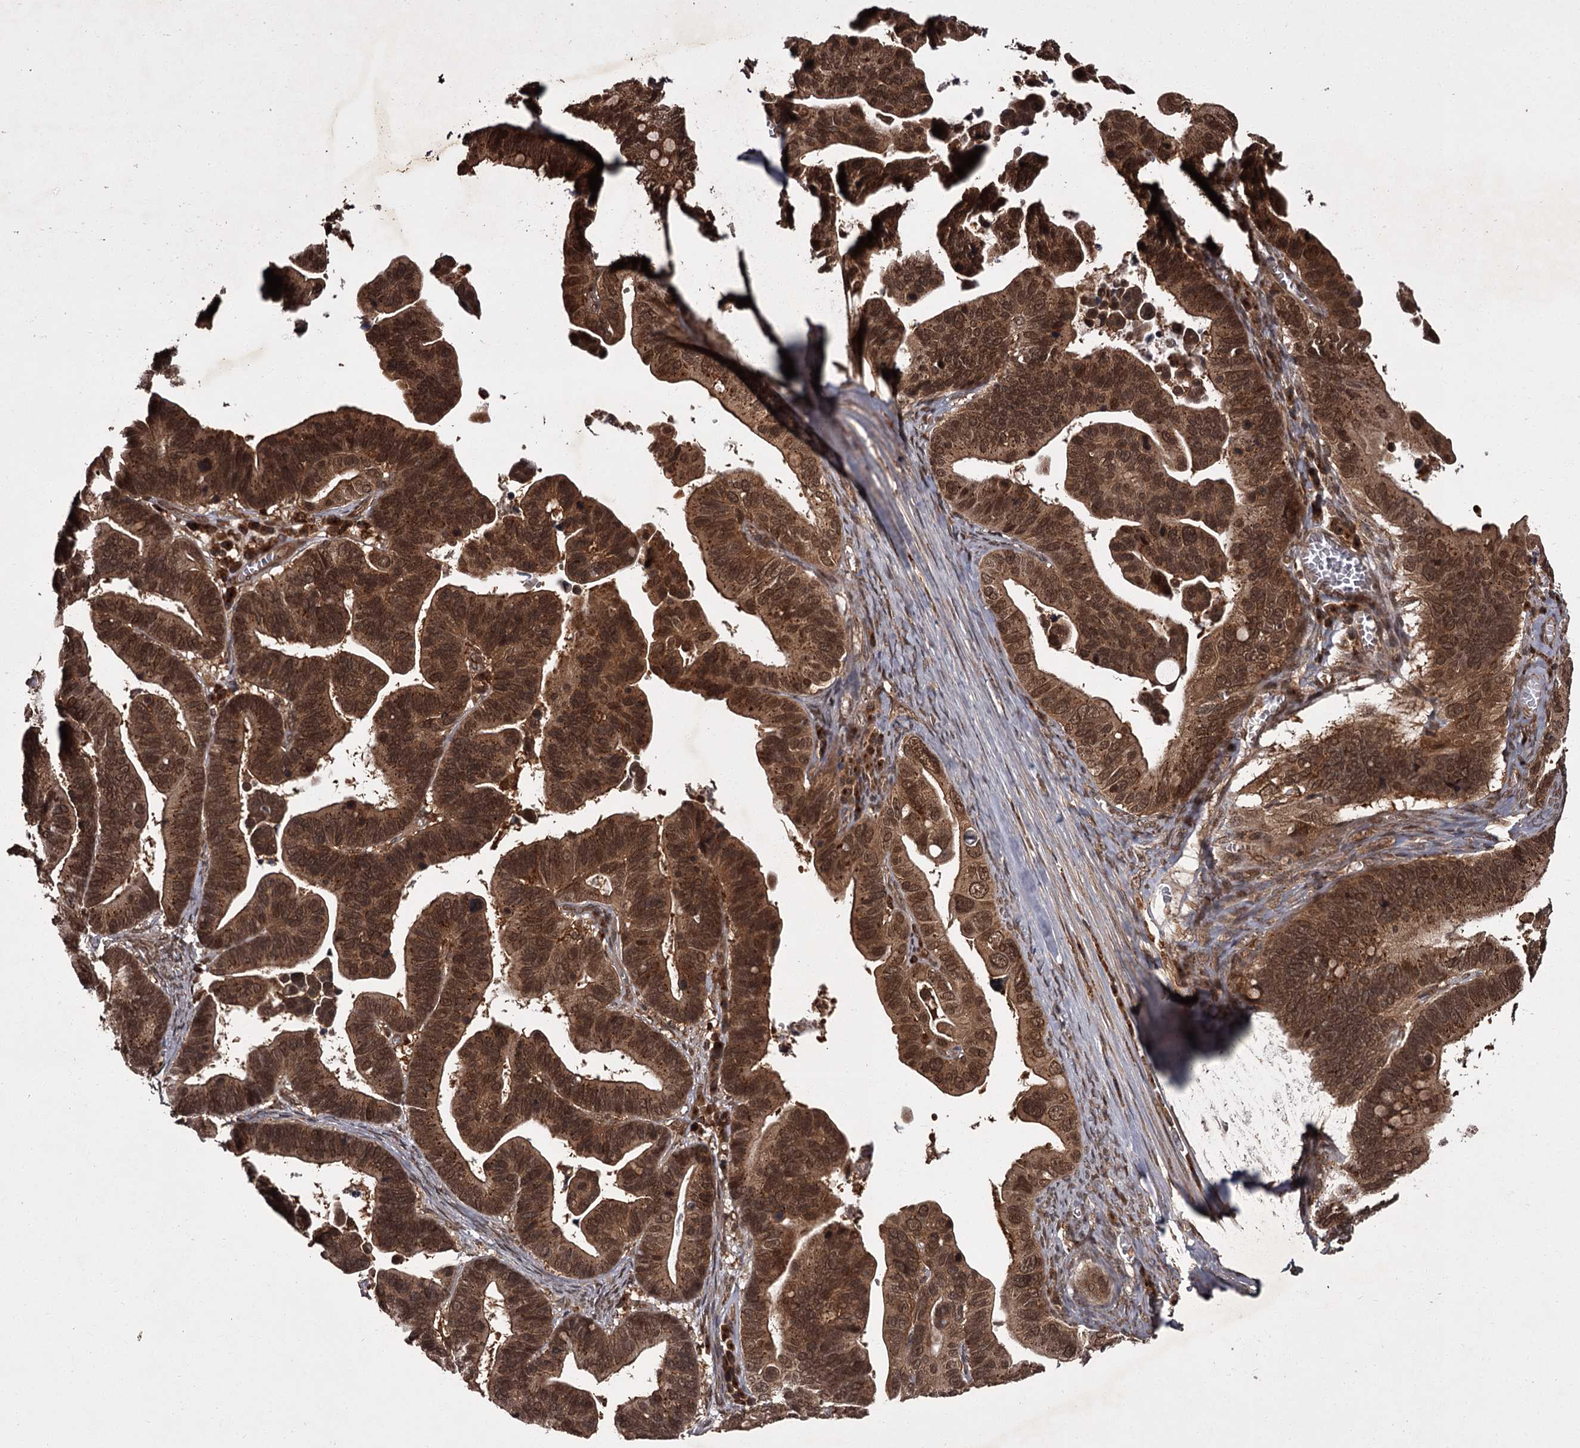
{"staining": {"intensity": "strong", "quantity": ">75%", "location": "cytoplasmic/membranous,nuclear"}, "tissue": "ovarian cancer", "cell_type": "Tumor cells", "image_type": "cancer", "snomed": [{"axis": "morphology", "description": "Cystadenocarcinoma, serous, NOS"}, {"axis": "topography", "description": "Ovary"}], "caption": "Strong cytoplasmic/membranous and nuclear expression for a protein is appreciated in about >75% of tumor cells of ovarian cancer using immunohistochemistry (IHC).", "gene": "TBC1D23", "patient": {"sex": "female", "age": 56}}